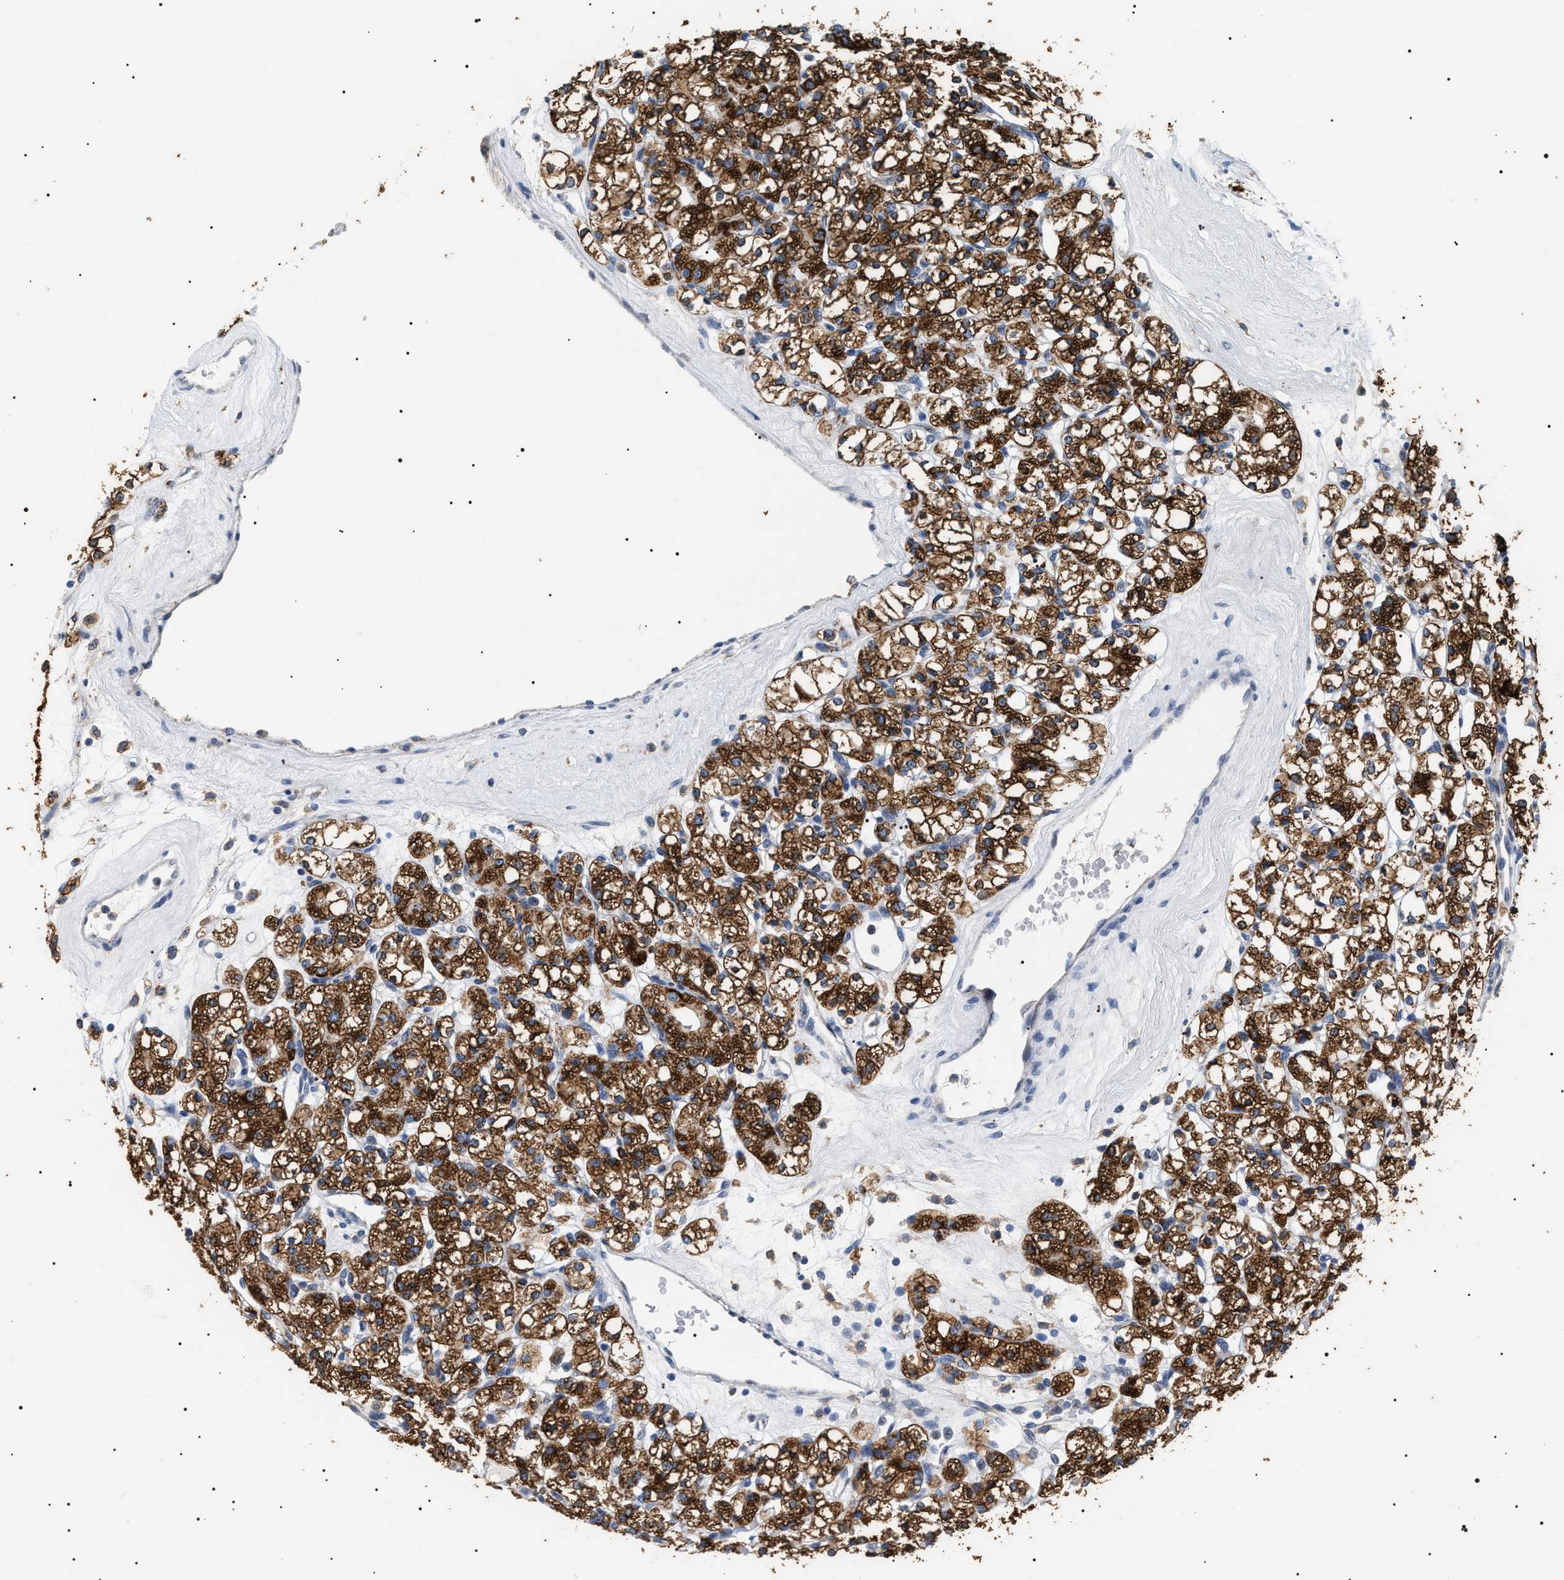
{"staining": {"intensity": "strong", "quantity": ">75%", "location": "cytoplasmic/membranous"}, "tissue": "renal cancer", "cell_type": "Tumor cells", "image_type": "cancer", "snomed": [{"axis": "morphology", "description": "Adenocarcinoma, NOS"}, {"axis": "topography", "description": "Kidney"}], "caption": "Tumor cells display high levels of strong cytoplasmic/membranous expression in about >75% of cells in adenocarcinoma (renal).", "gene": "HSD17B11", "patient": {"sex": "male", "age": 77}}